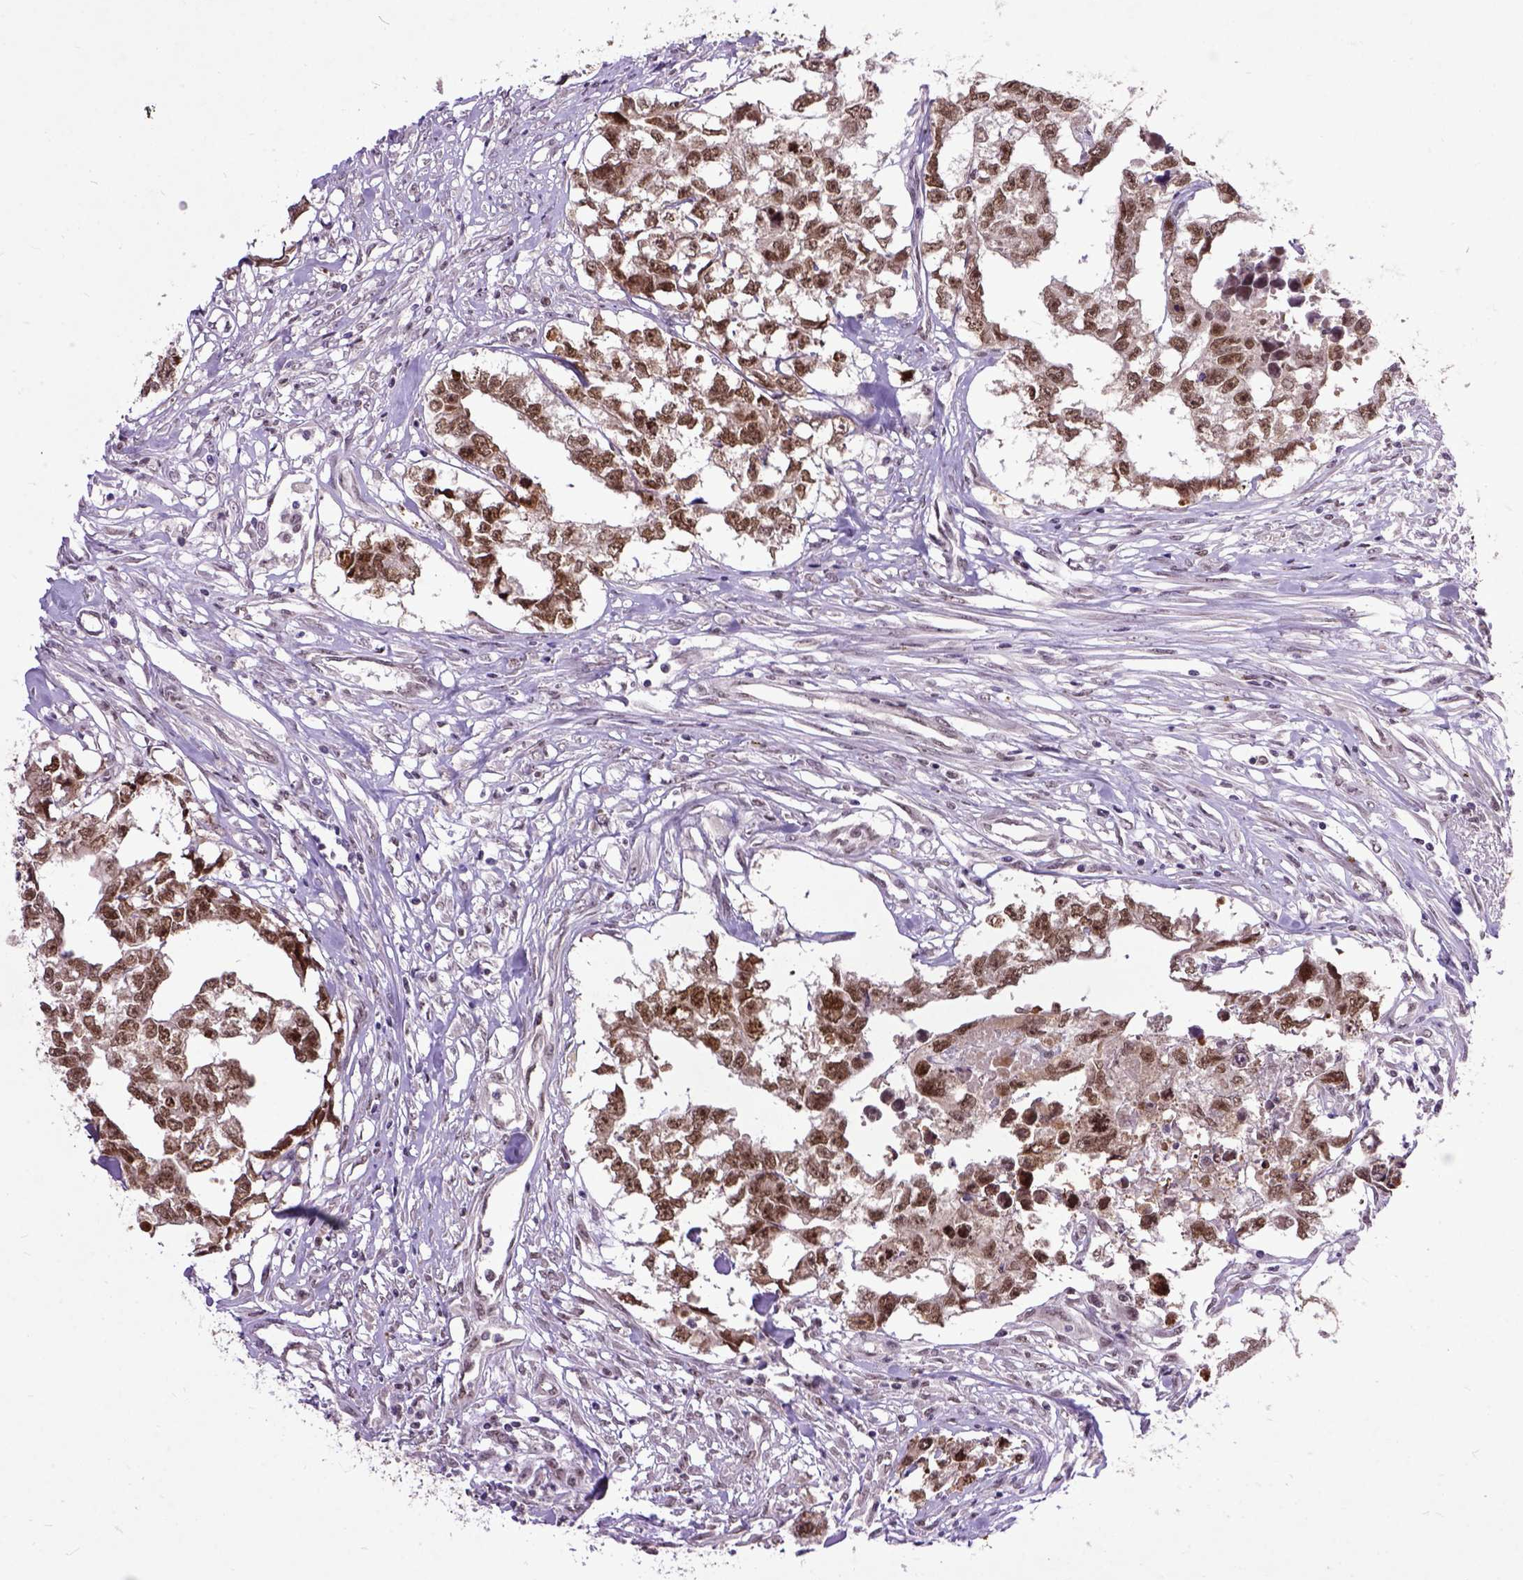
{"staining": {"intensity": "moderate", "quantity": ">75%", "location": "nuclear"}, "tissue": "testis cancer", "cell_type": "Tumor cells", "image_type": "cancer", "snomed": [{"axis": "morphology", "description": "Carcinoma, Embryonal, NOS"}, {"axis": "morphology", "description": "Teratoma, malignant, NOS"}, {"axis": "topography", "description": "Testis"}], "caption": "Immunohistochemical staining of human testis cancer shows medium levels of moderate nuclear protein staining in about >75% of tumor cells. The staining was performed using DAB to visualize the protein expression in brown, while the nuclei were stained in blue with hematoxylin (Magnification: 20x).", "gene": "RCC2", "patient": {"sex": "male", "age": 44}}